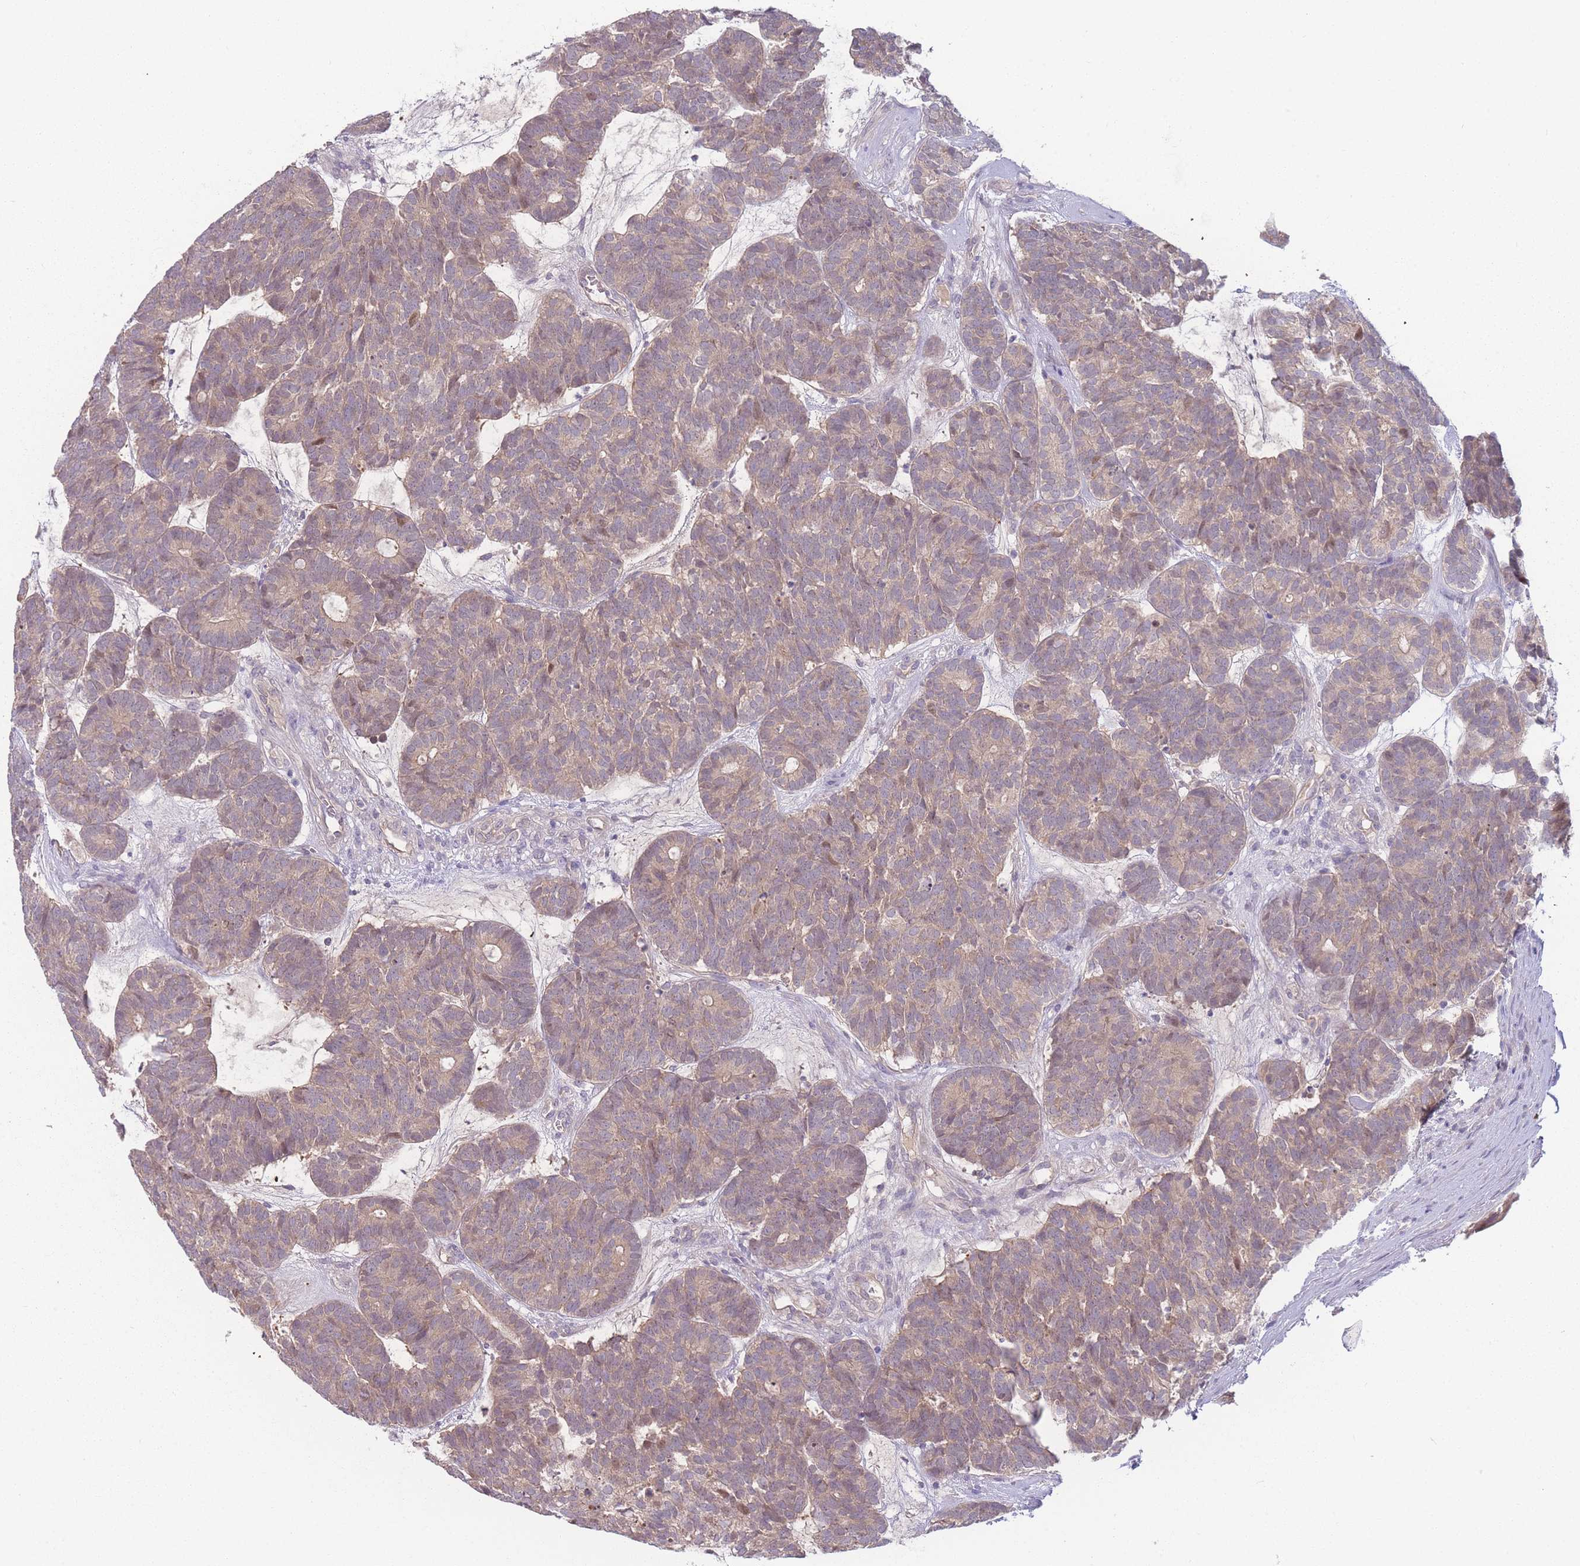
{"staining": {"intensity": "weak", "quantity": ">75%", "location": "cytoplasmic/membranous,nuclear"}, "tissue": "head and neck cancer", "cell_type": "Tumor cells", "image_type": "cancer", "snomed": [{"axis": "morphology", "description": "Adenocarcinoma, NOS"}, {"axis": "topography", "description": "Head-Neck"}], "caption": "The photomicrograph exhibits immunohistochemical staining of head and neck cancer (adenocarcinoma). There is weak cytoplasmic/membranous and nuclear expression is seen in about >75% of tumor cells.", "gene": "SPHKAP", "patient": {"sex": "female", "age": 81}}